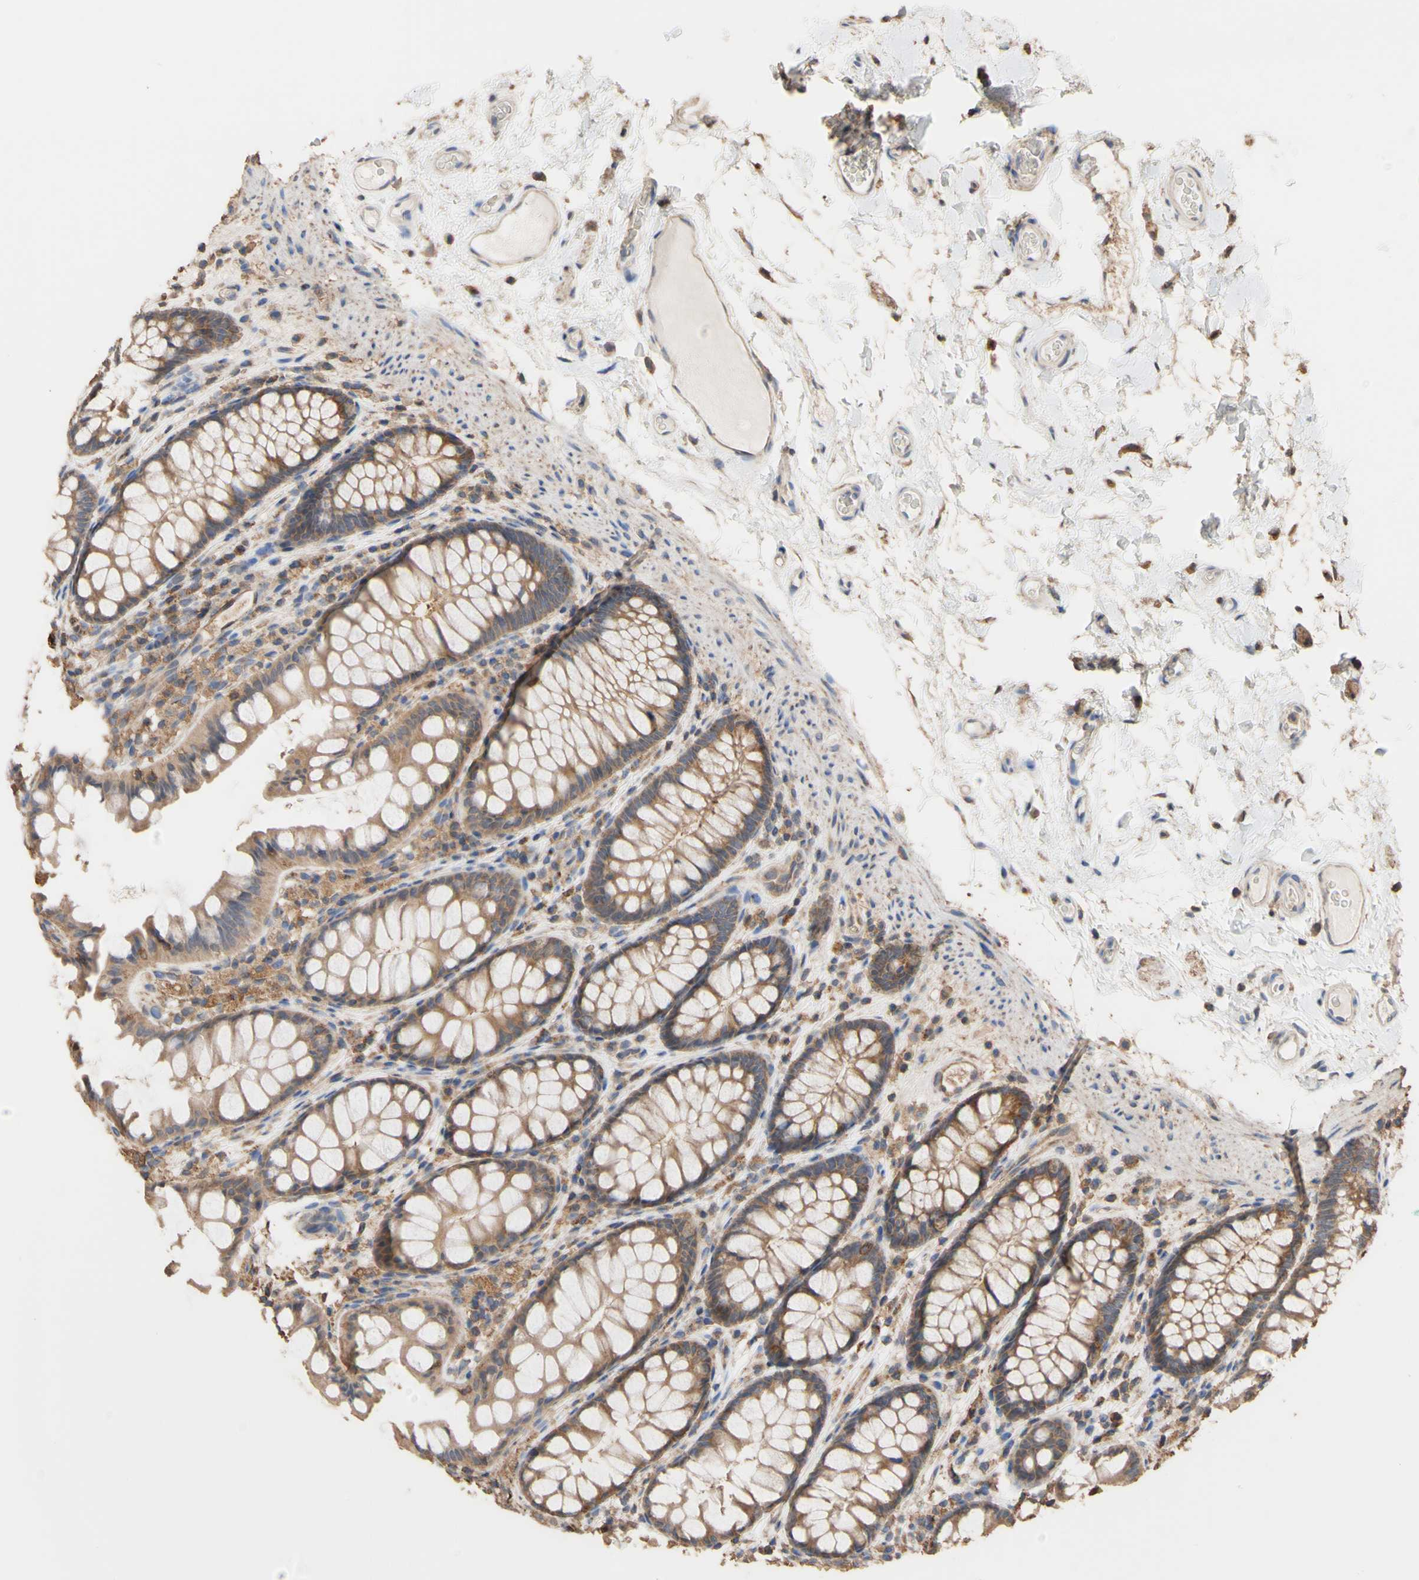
{"staining": {"intensity": "weak", "quantity": ">75%", "location": "cytoplasmic/membranous"}, "tissue": "colon", "cell_type": "Endothelial cells", "image_type": "normal", "snomed": [{"axis": "morphology", "description": "Normal tissue, NOS"}, {"axis": "topography", "description": "Colon"}], "caption": "DAB immunohistochemical staining of unremarkable colon displays weak cytoplasmic/membranous protein expression in approximately >75% of endothelial cells.", "gene": "ALDH9A1", "patient": {"sex": "female", "age": 55}}